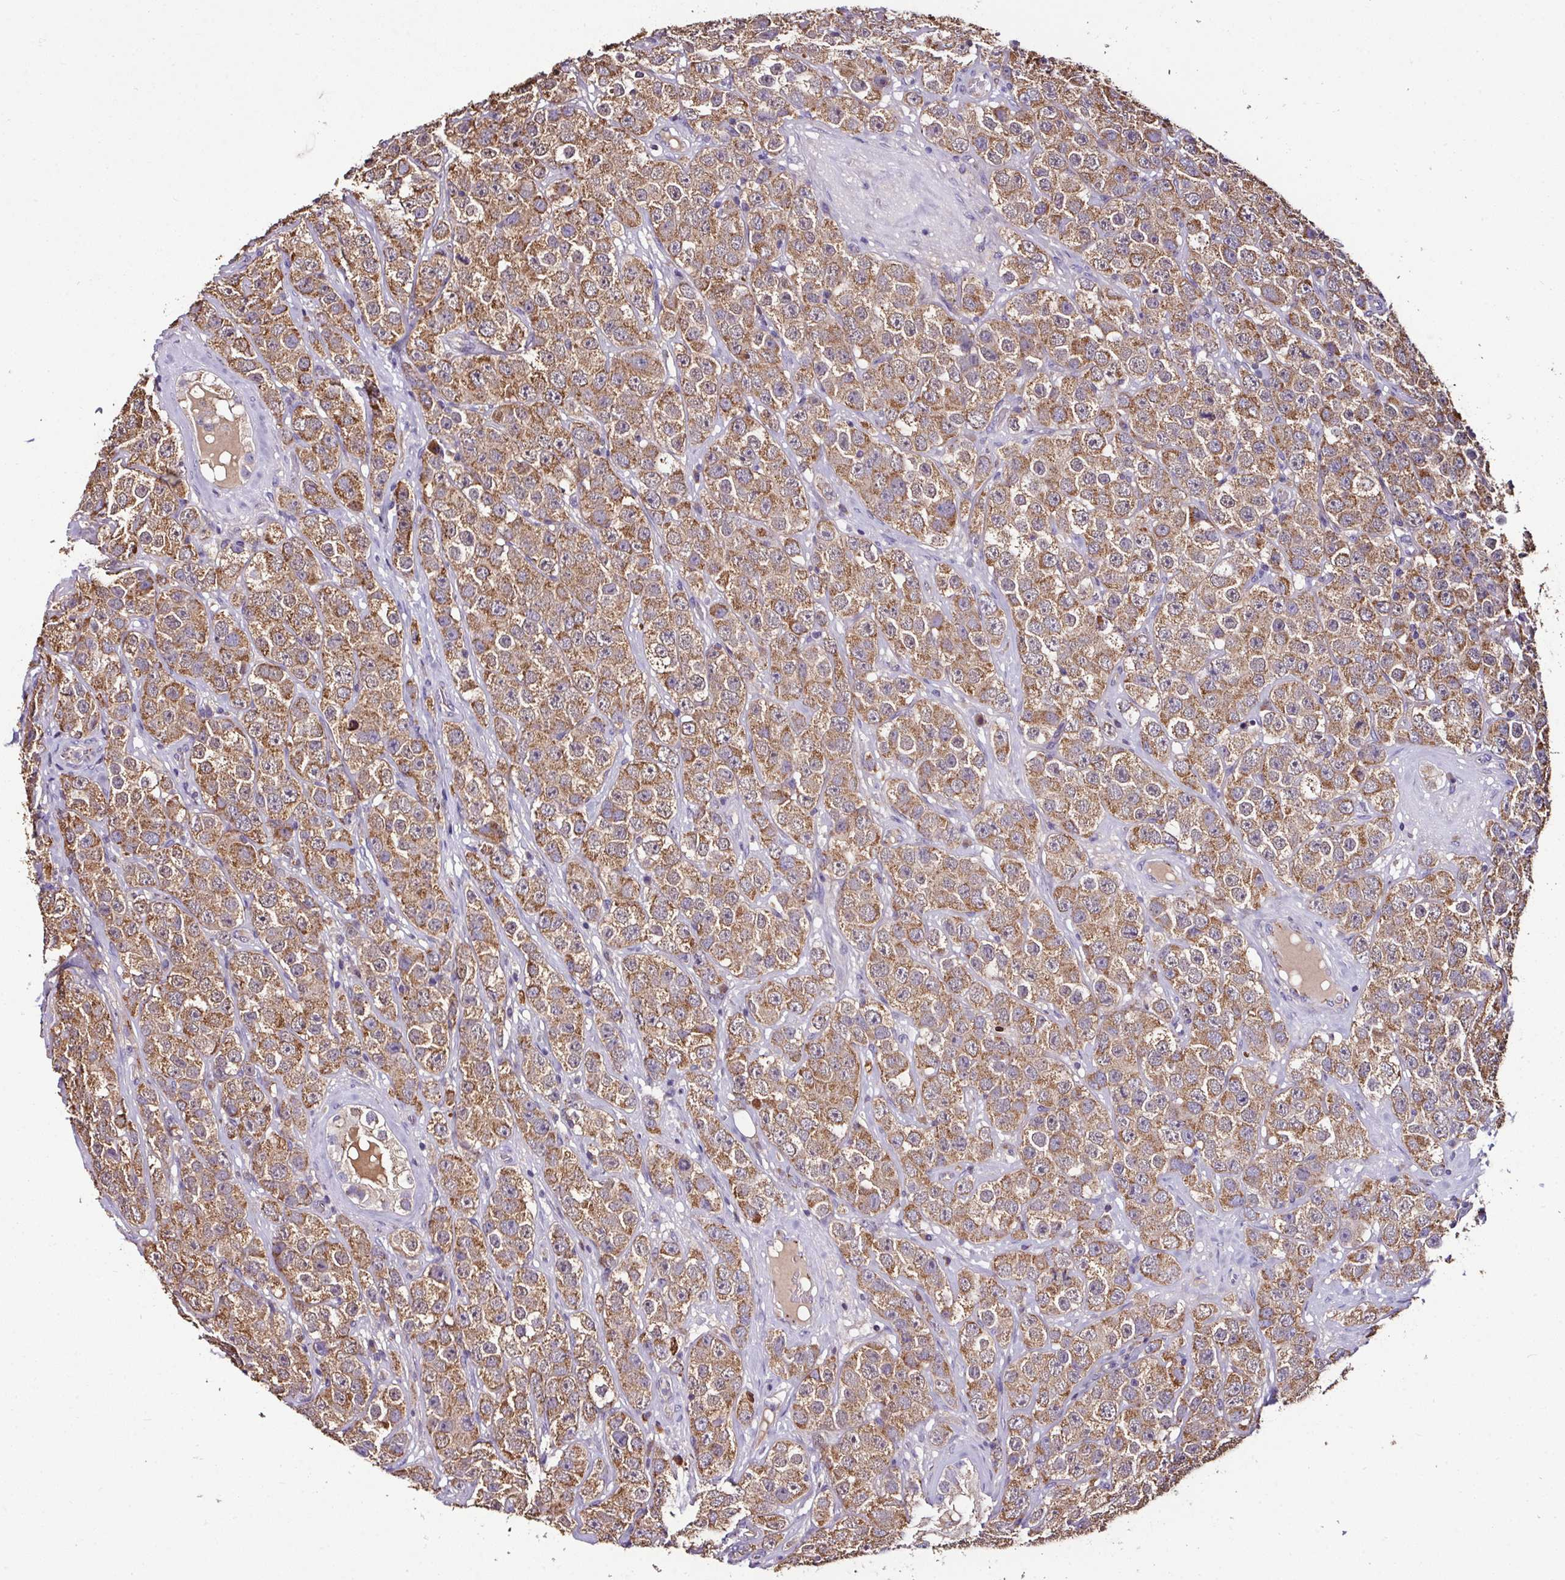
{"staining": {"intensity": "moderate", "quantity": ">75%", "location": "cytoplasmic/membranous"}, "tissue": "testis cancer", "cell_type": "Tumor cells", "image_type": "cancer", "snomed": [{"axis": "morphology", "description": "Seminoma, NOS"}, {"axis": "topography", "description": "Testis"}], "caption": "A brown stain labels moderate cytoplasmic/membranous positivity of a protein in testis cancer (seminoma) tumor cells. (Brightfield microscopy of DAB IHC at high magnification).", "gene": "CPD", "patient": {"sex": "male", "age": 28}}